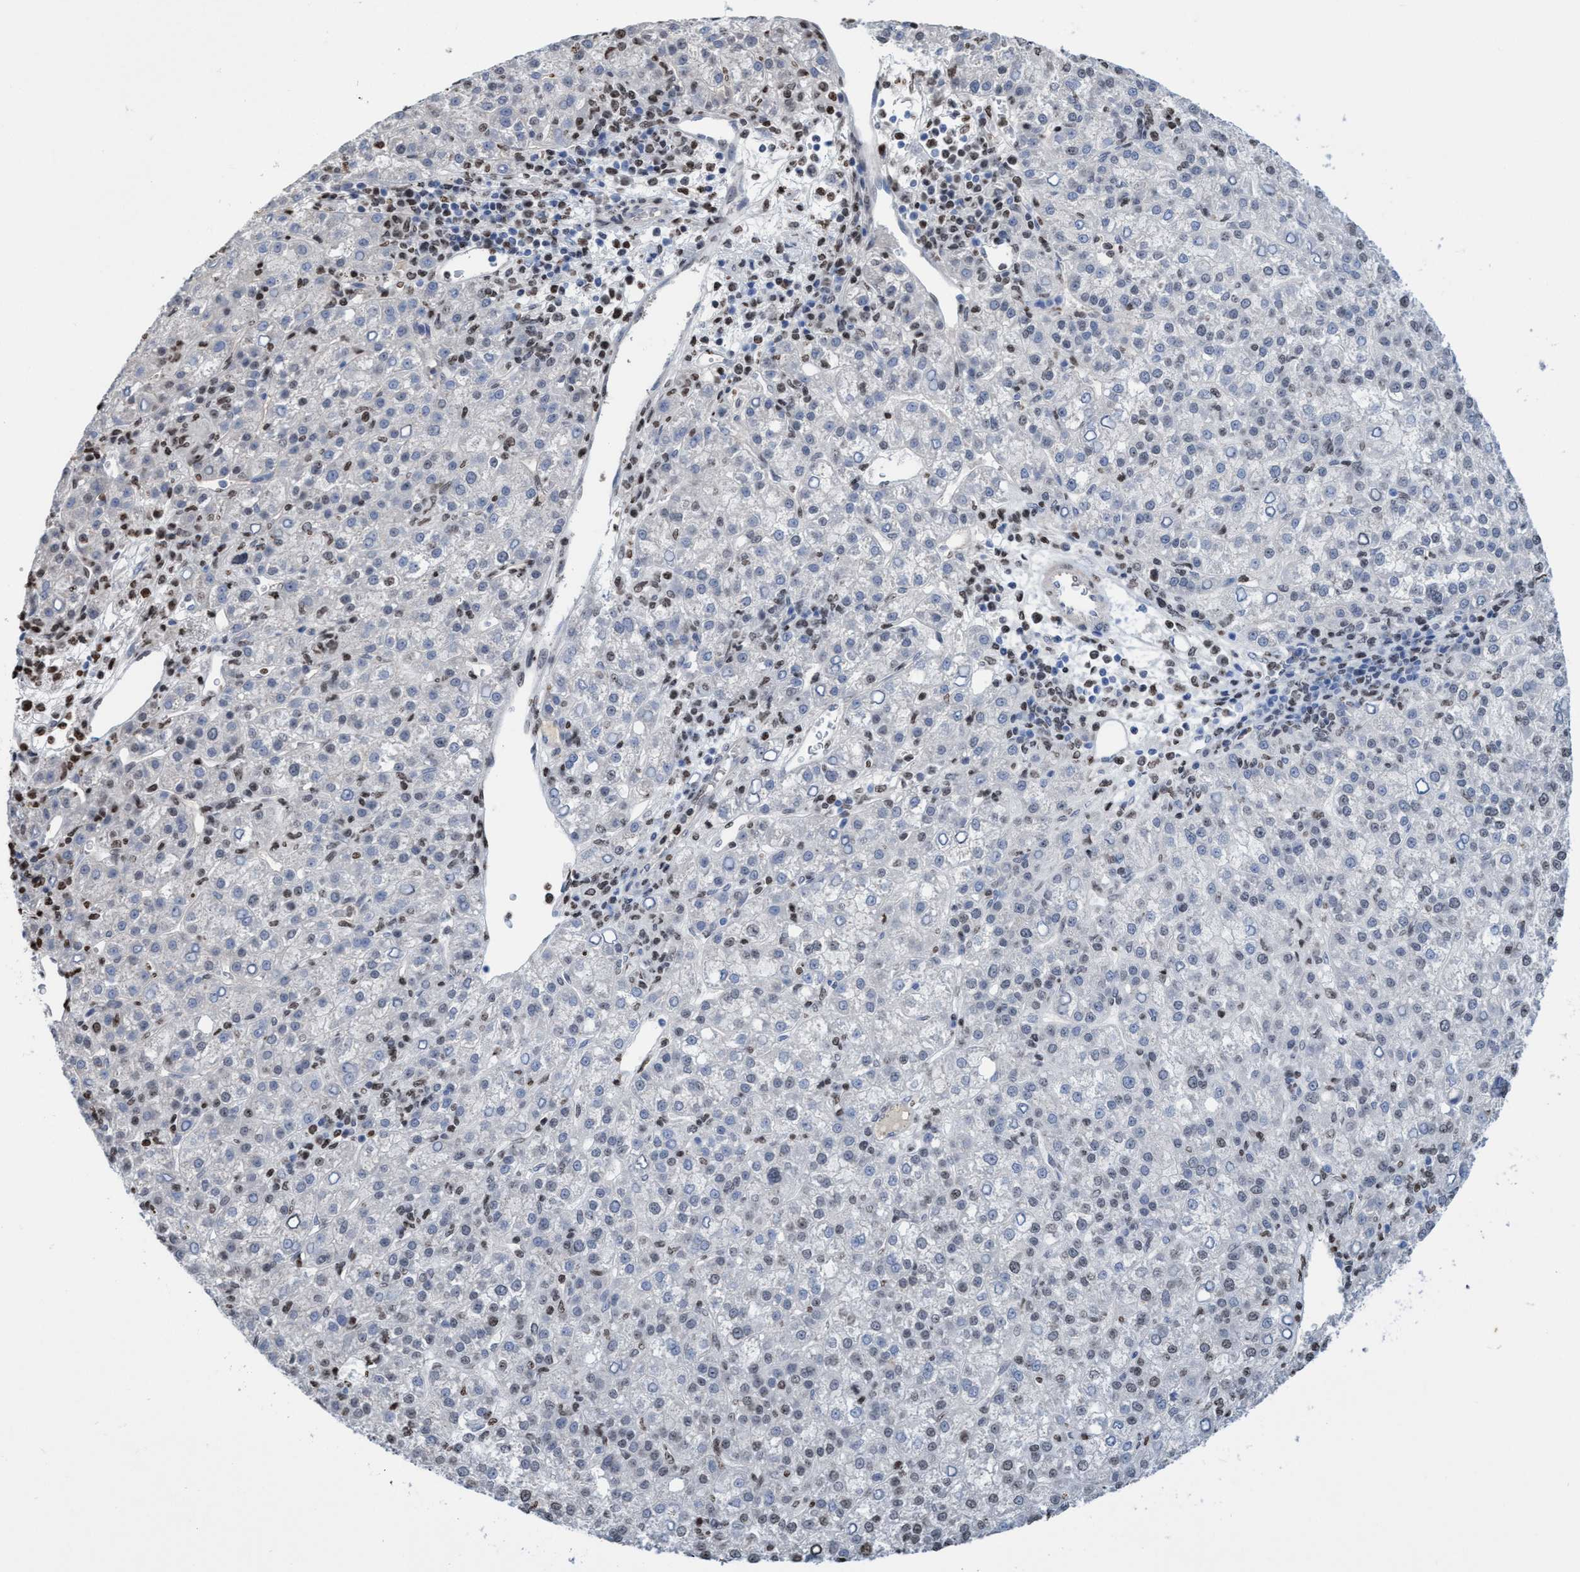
{"staining": {"intensity": "weak", "quantity": "25%-75%", "location": "nuclear"}, "tissue": "liver cancer", "cell_type": "Tumor cells", "image_type": "cancer", "snomed": [{"axis": "morphology", "description": "Carcinoma, Hepatocellular, NOS"}, {"axis": "topography", "description": "Liver"}], "caption": "Protein analysis of hepatocellular carcinoma (liver) tissue shows weak nuclear positivity in about 25%-75% of tumor cells. The protein of interest is stained brown, and the nuclei are stained in blue (DAB IHC with brightfield microscopy, high magnification).", "gene": "CBX2", "patient": {"sex": "female", "age": 58}}